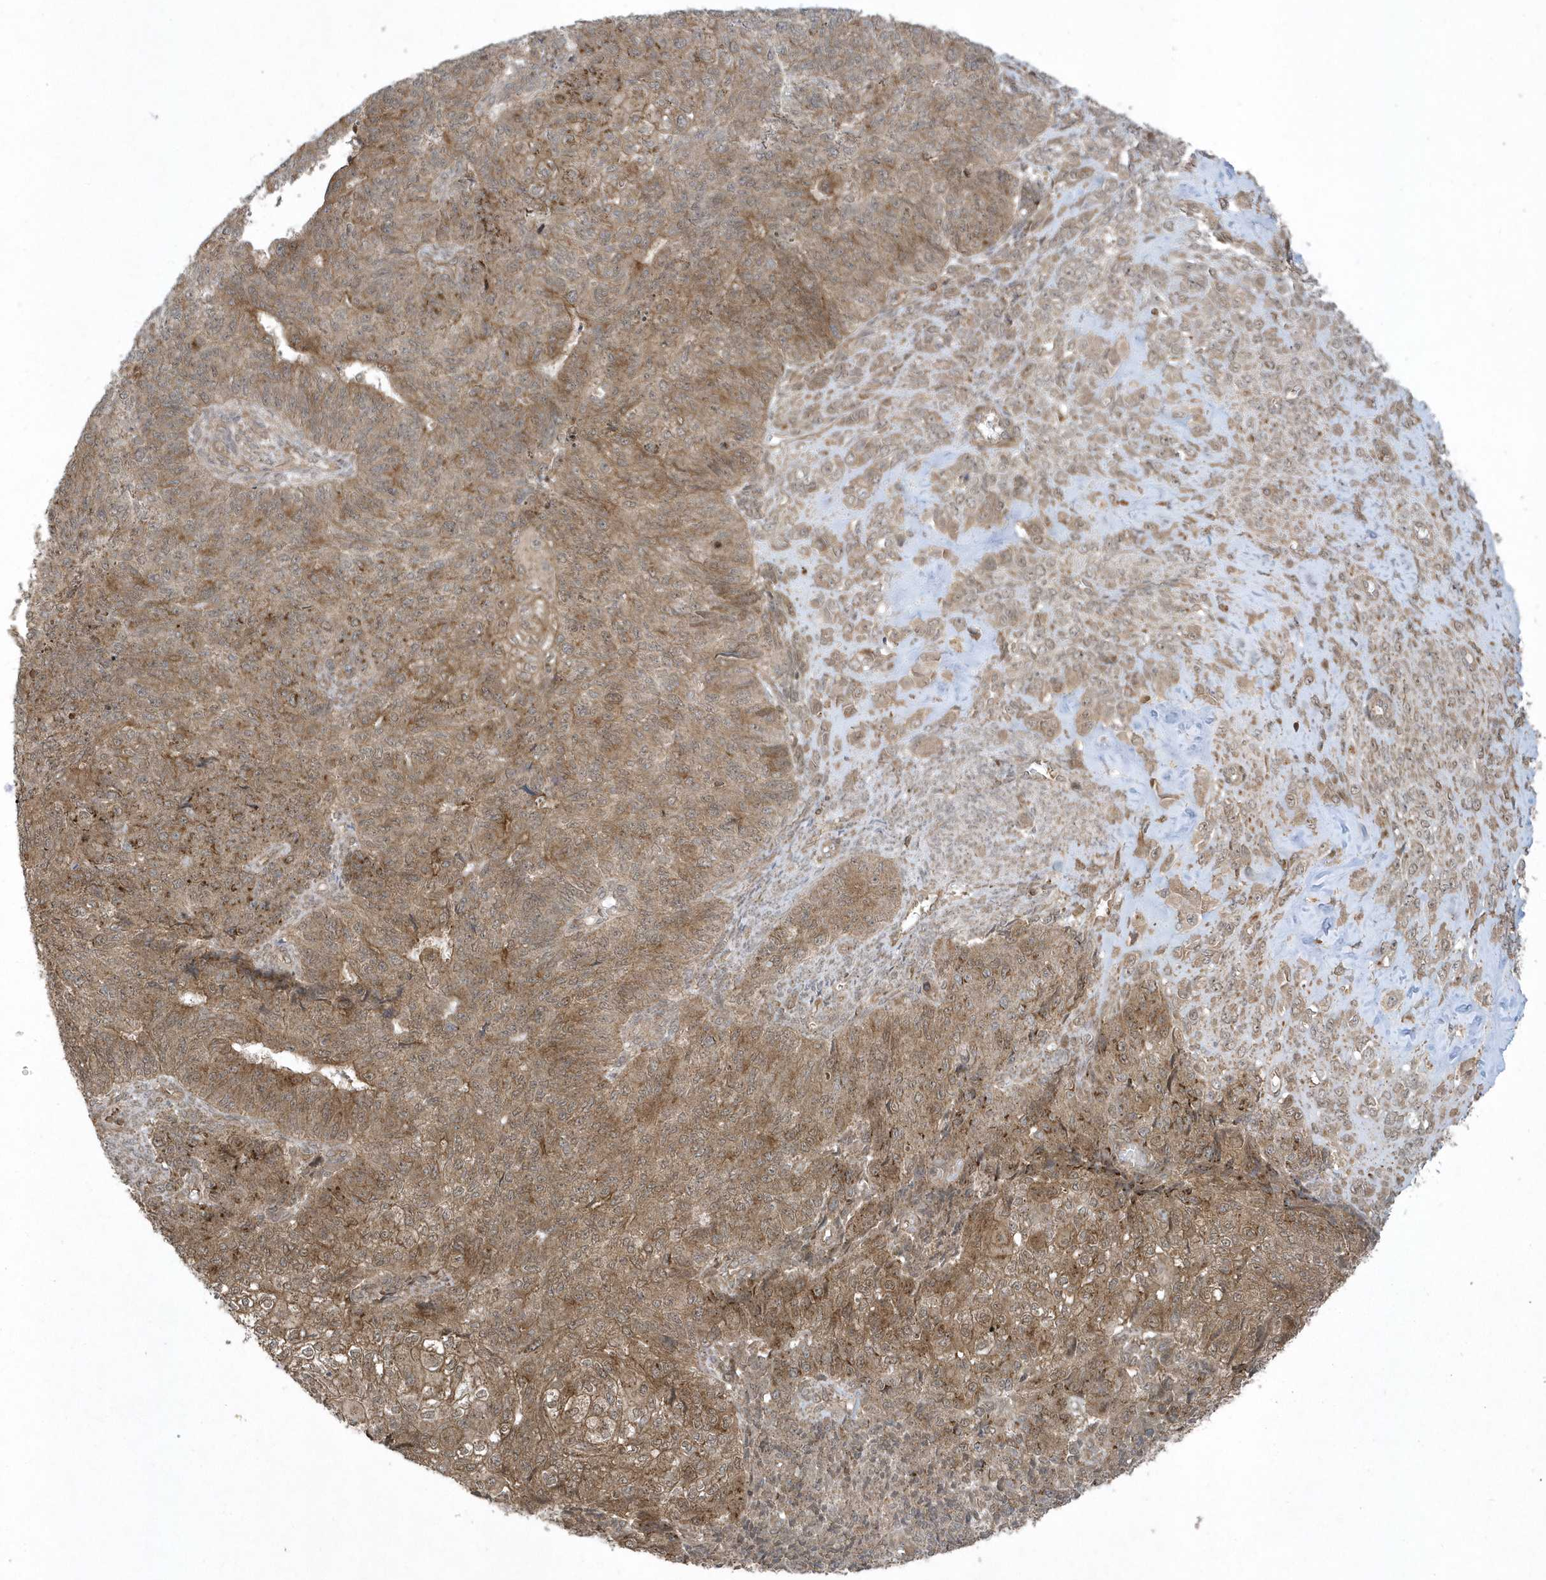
{"staining": {"intensity": "moderate", "quantity": ">75%", "location": "cytoplasmic/membranous"}, "tissue": "endometrial cancer", "cell_type": "Tumor cells", "image_type": "cancer", "snomed": [{"axis": "morphology", "description": "Adenocarcinoma, NOS"}, {"axis": "topography", "description": "Endometrium"}], "caption": "Adenocarcinoma (endometrial) stained with a protein marker displays moderate staining in tumor cells.", "gene": "STAMBP", "patient": {"sex": "female", "age": 32}}